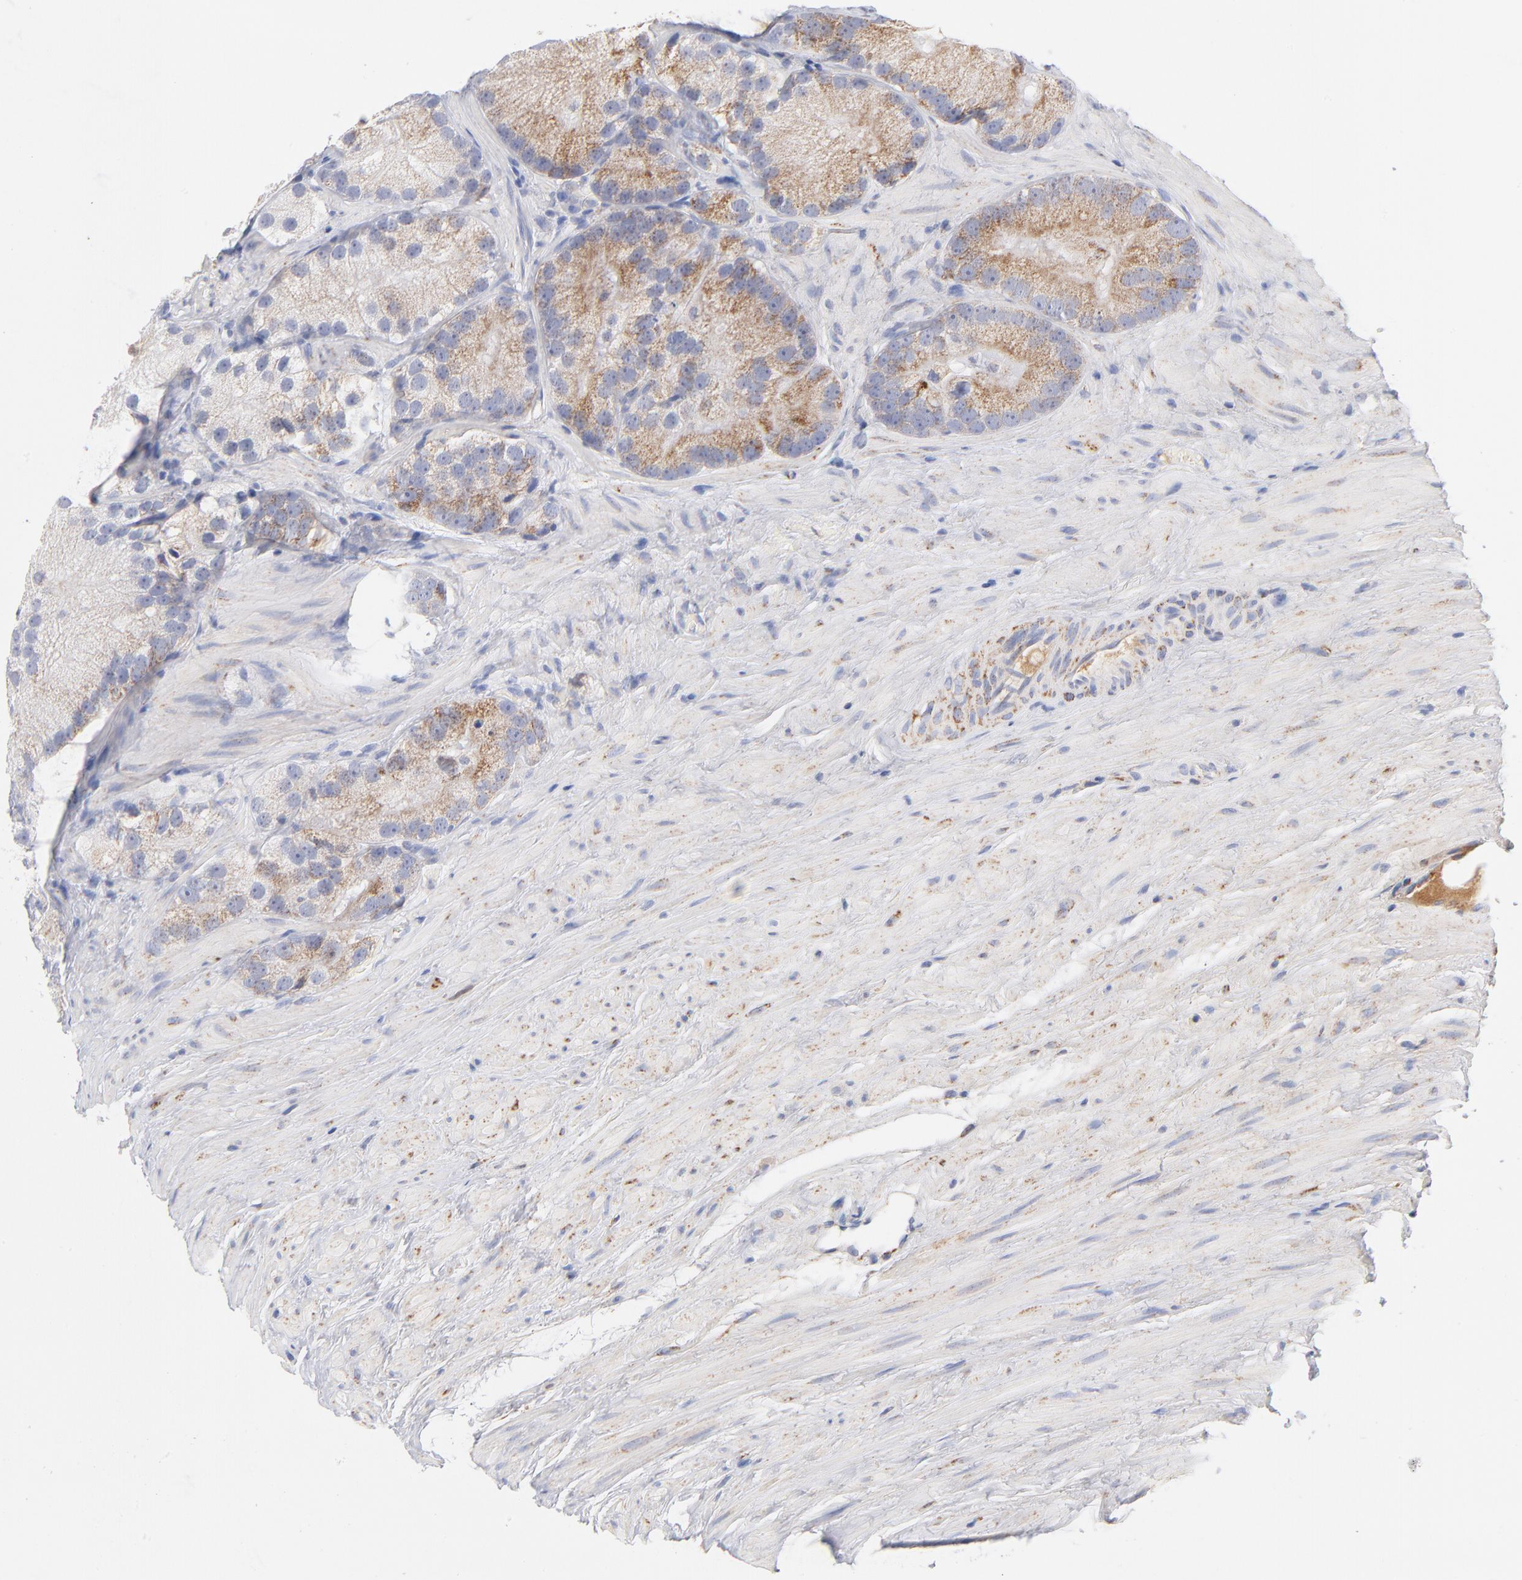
{"staining": {"intensity": "weak", "quantity": ">75%", "location": "cytoplasmic/membranous"}, "tissue": "prostate cancer", "cell_type": "Tumor cells", "image_type": "cancer", "snomed": [{"axis": "morphology", "description": "Adenocarcinoma, Low grade"}, {"axis": "topography", "description": "Prostate"}], "caption": "An immunohistochemistry image of tumor tissue is shown. Protein staining in brown highlights weak cytoplasmic/membranous positivity in prostate low-grade adenocarcinoma within tumor cells.", "gene": "DLAT", "patient": {"sex": "male", "age": 69}}